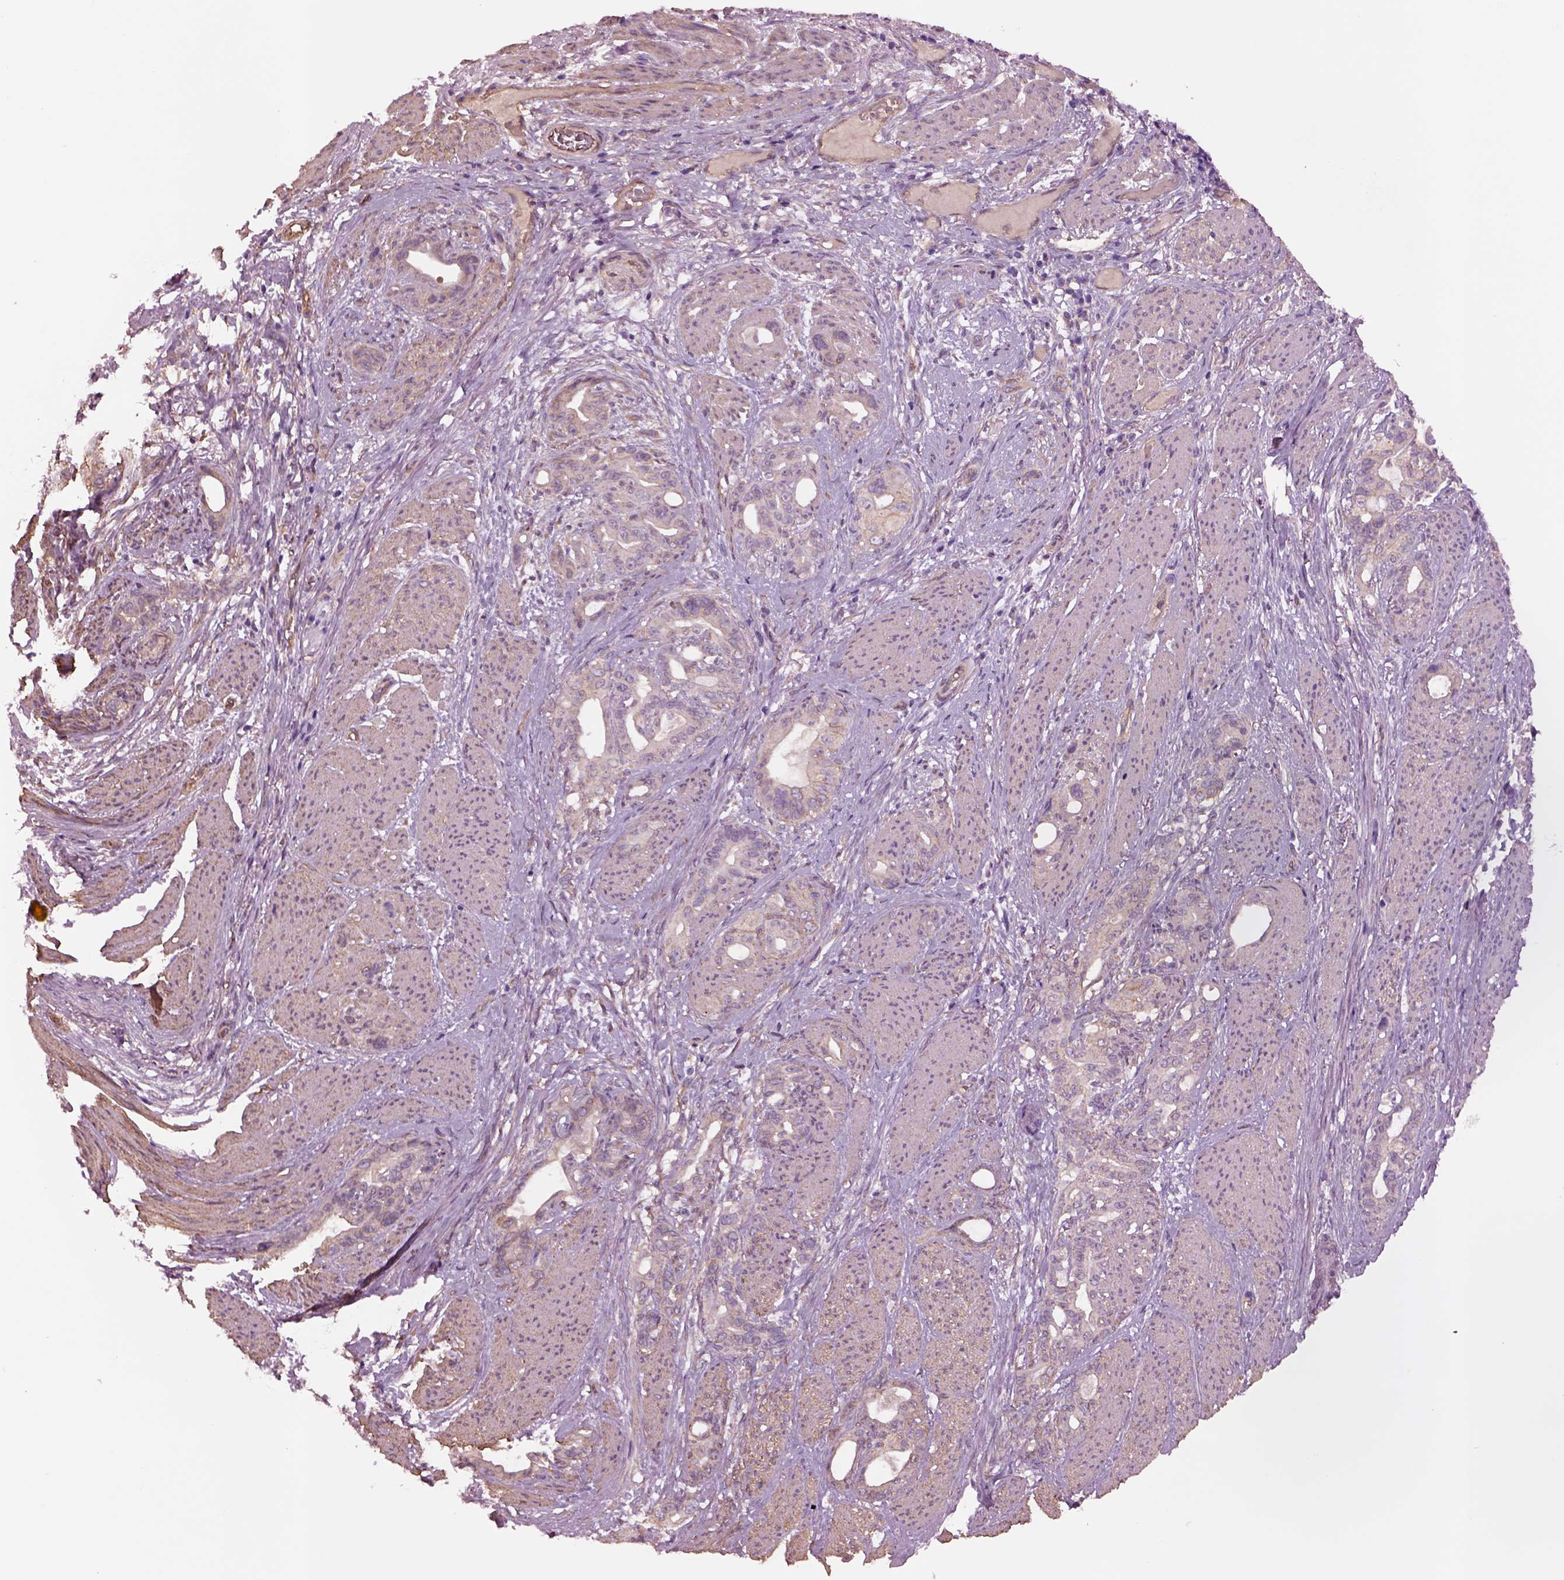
{"staining": {"intensity": "negative", "quantity": "none", "location": "none"}, "tissue": "stomach cancer", "cell_type": "Tumor cells", "image_type": "cancer", "snomed": [{"axis": "morphology", "description": "Normal tissue, NOS"}, {"axis": "morphology", "description": "Adenocarcinoma, NOS"}, {"axis": "topography", "description": "Esophagus"}, {"axis": "topography", "description": "Stomach, upper"}], "caption": "Tumor cells are negative for protein expression in human stomach cancer.", "gene": "HTR1B", "patient": {"sex": "male", "age": 62}}